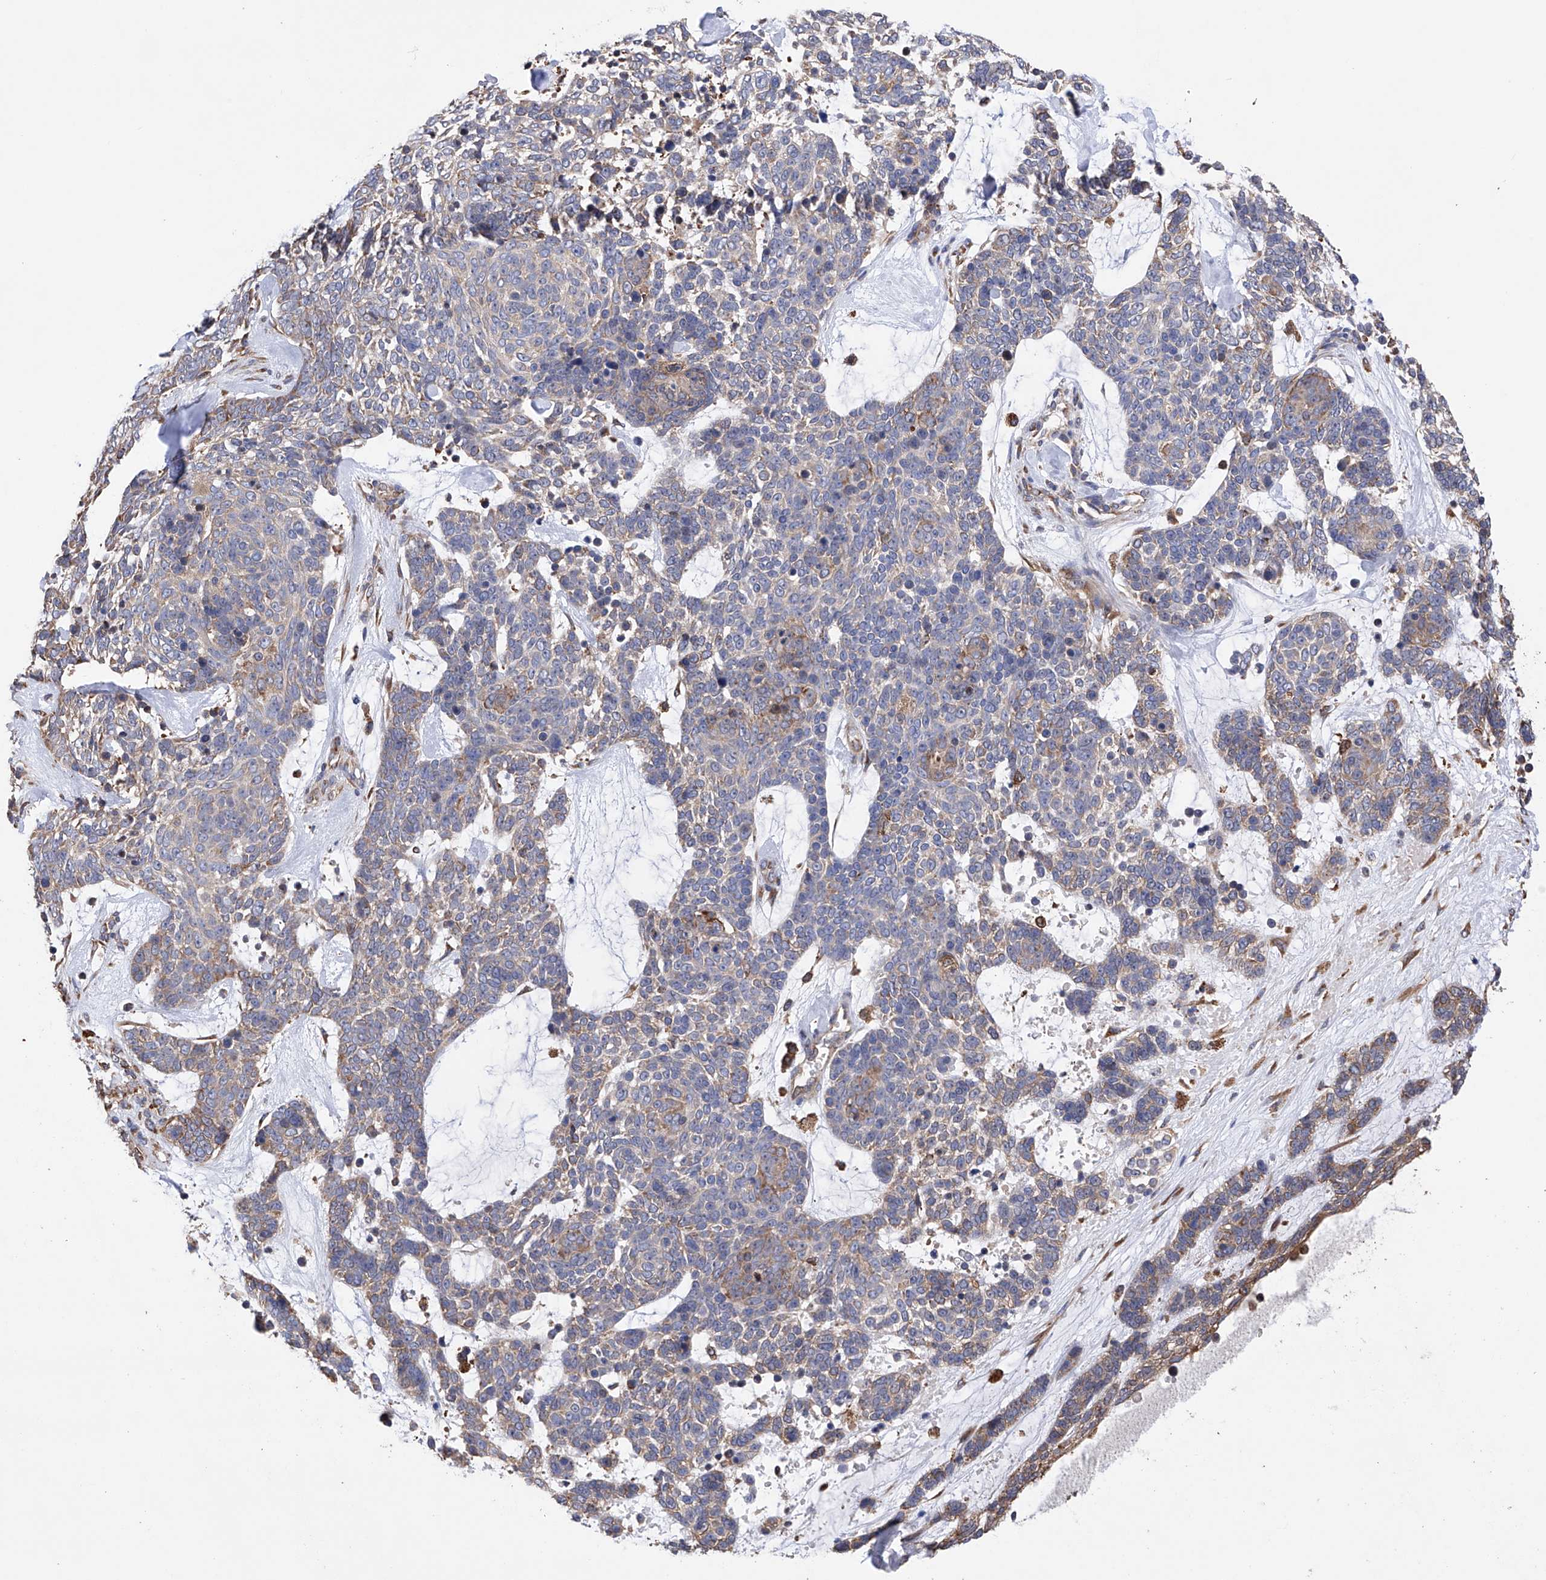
{"staining": {"intensity": "weak", "quantity": "25%-75%", "location": "cytoplasmic/membranous"}, "tissue": "skin cancer", "cell_type": "Tumor cells", "image_type": "cancer", "snomed": [{"axis": "morphology", "description": "Basal cell carcinoma"}, {"axis": "topography", "description": "Skin"}], "caption": "Basal cell carcinoma (skin) stained with a protein marker shows weak staining in tumor cells.", "gene": "DNAH8", "patient": {"sex": "female", "age": 81}}